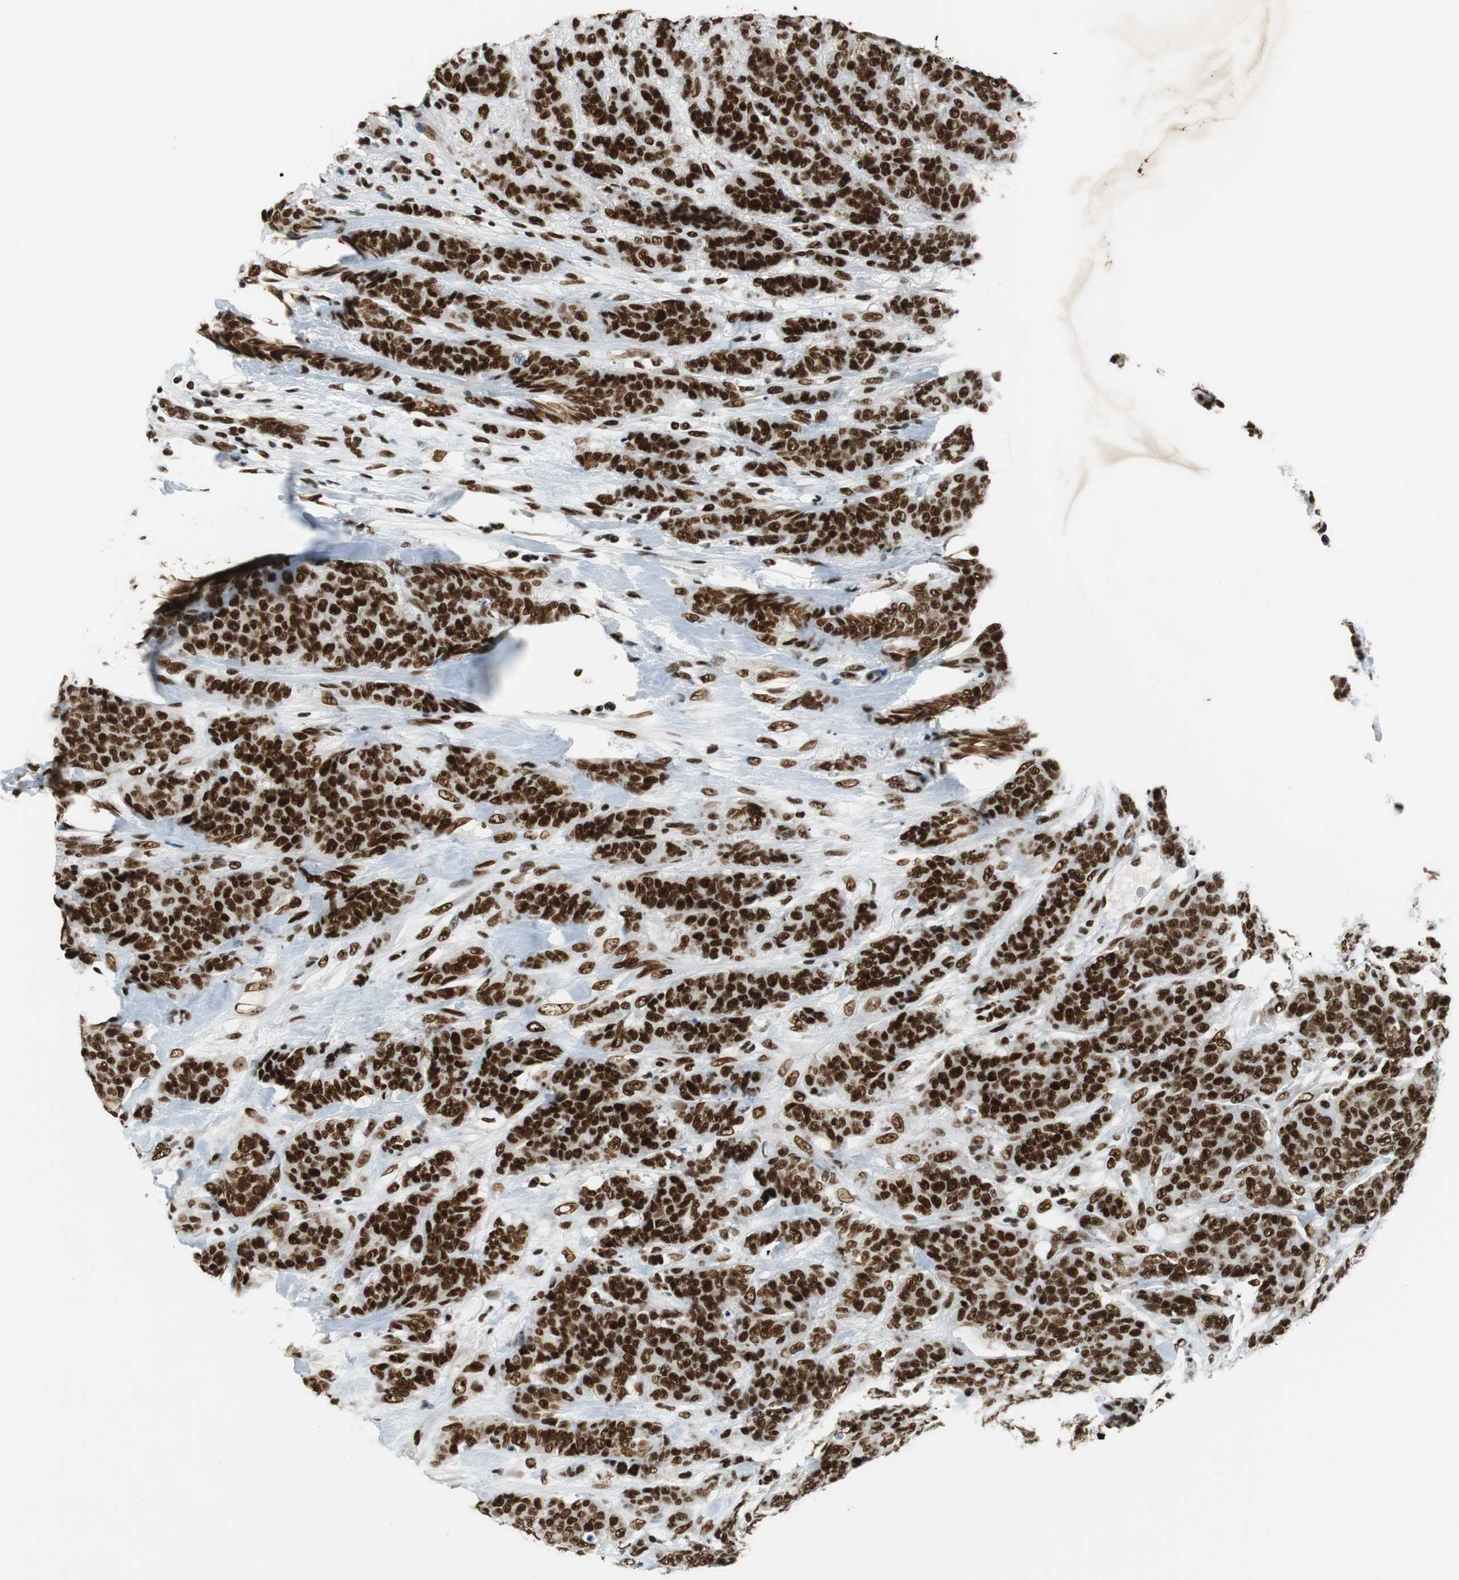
{"staining": {"intensity": "strong", "quantity": ">75%", "location": "nuclear"}, "tissue": "breast cancer", "cell_type": "Tumor cells", "image_type": "cancer", "snomed": [{"axis": "morphology", "description": "Duct carcinoma"}, {"axis": "topography", "description": "Breast"}], "caption": "There is high levels of strong nuclear expression in tumor cells of breast cancer (infiltrating ductal carcinoma), as demonstrated by immunohistochemical staining (brown color).", "gene": "PRKDC", "patient": {"sex": "female", "age": 40}}